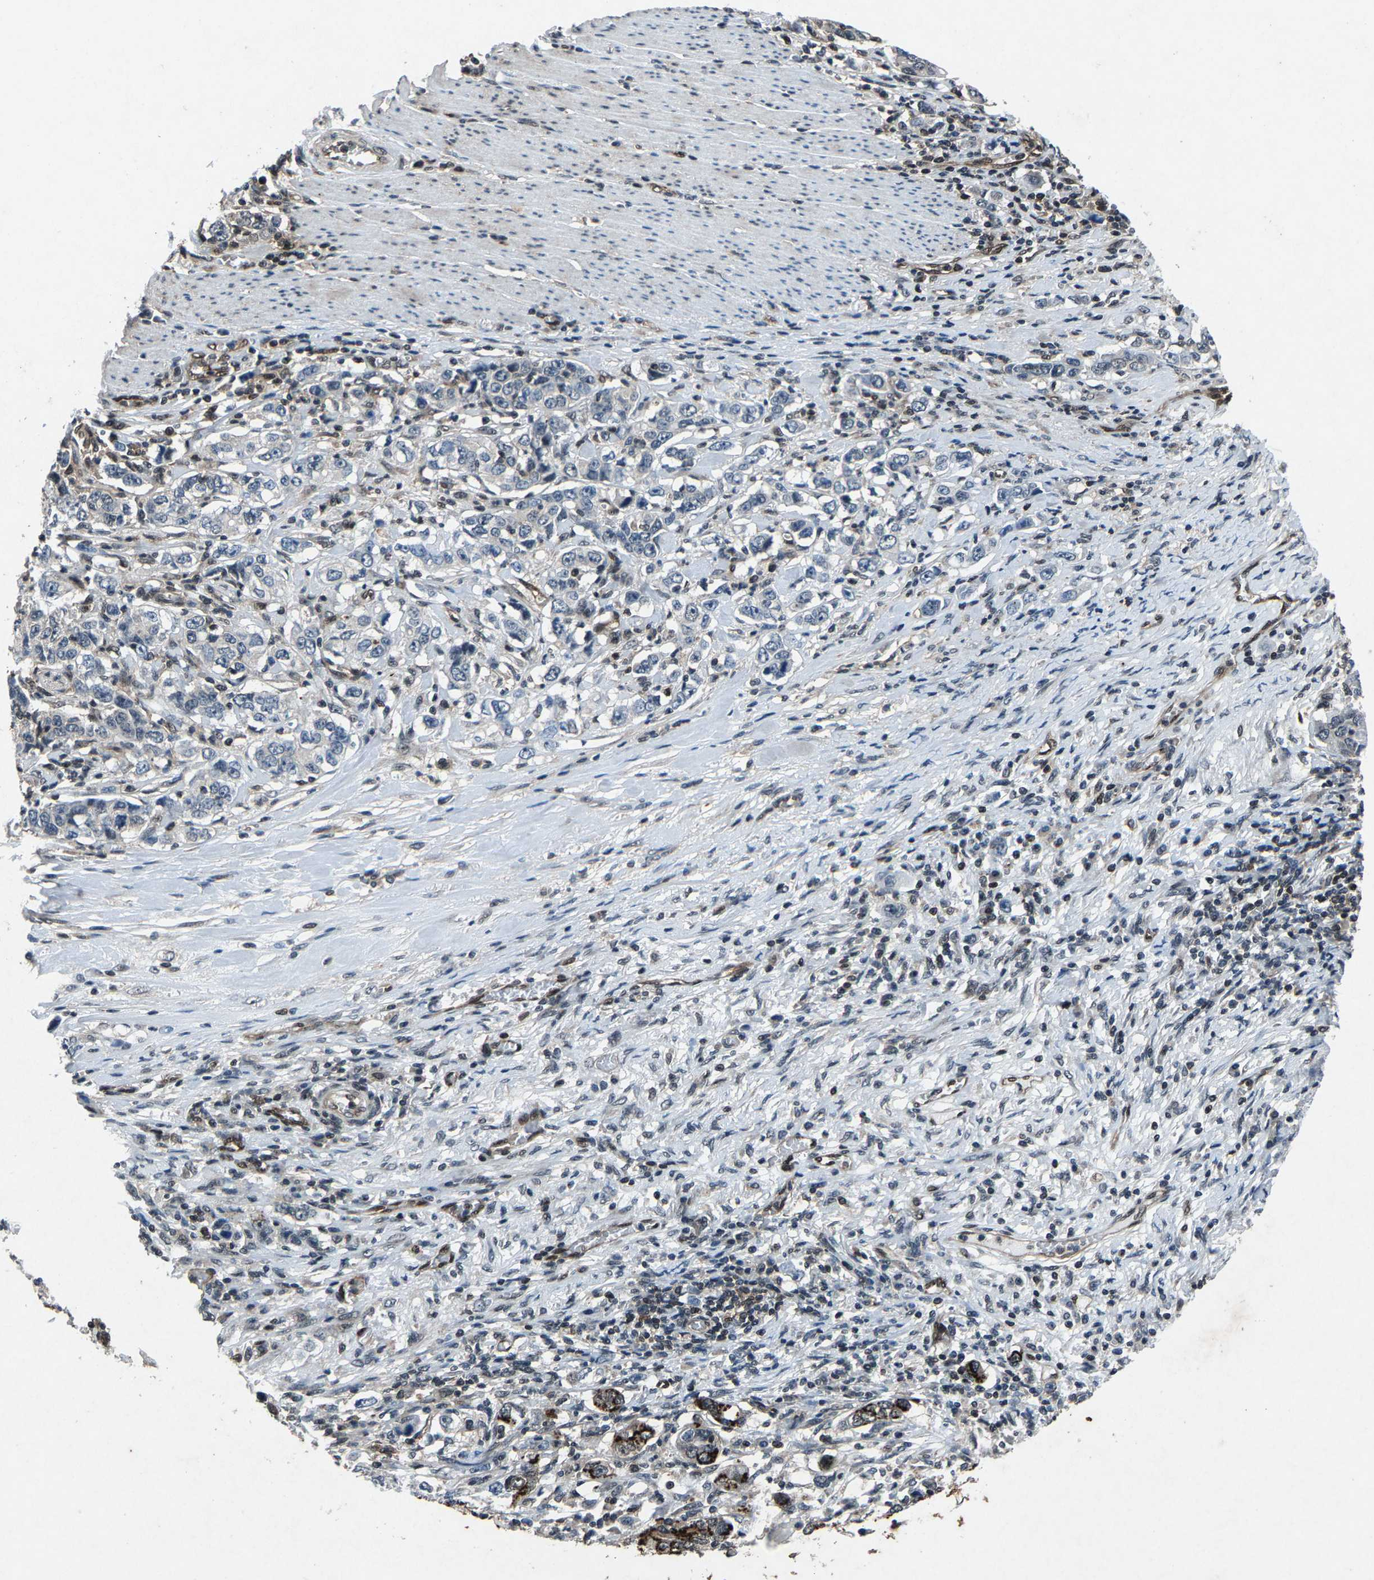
{"staining": {"intensity": "strong", "quantity": "25%-75%", "location": "cytoplasmic/membranous"}, "tissue": "stomach cancer", "cell_type": "Tumor cells", "image_type": "cancer", "snomed": [{"axis": "morphology", "description": "Adenocarcinoma, NOS"}, {"axis": "topography", "description": "Stomach, lower"}], "caption": "High-magnification brightfield microscopy of adenocarcinoma (stomach) stained with DAB (3,3'-diaminobenzidine) (brown) and counterstained with hematoxylin (blue). tumor cells exhibit strong cytoplasmic/membranous staining is seen in about25%-75% of cells.", "gene": "ATXN3", "patient": {"sex": "female", "age": 72}}